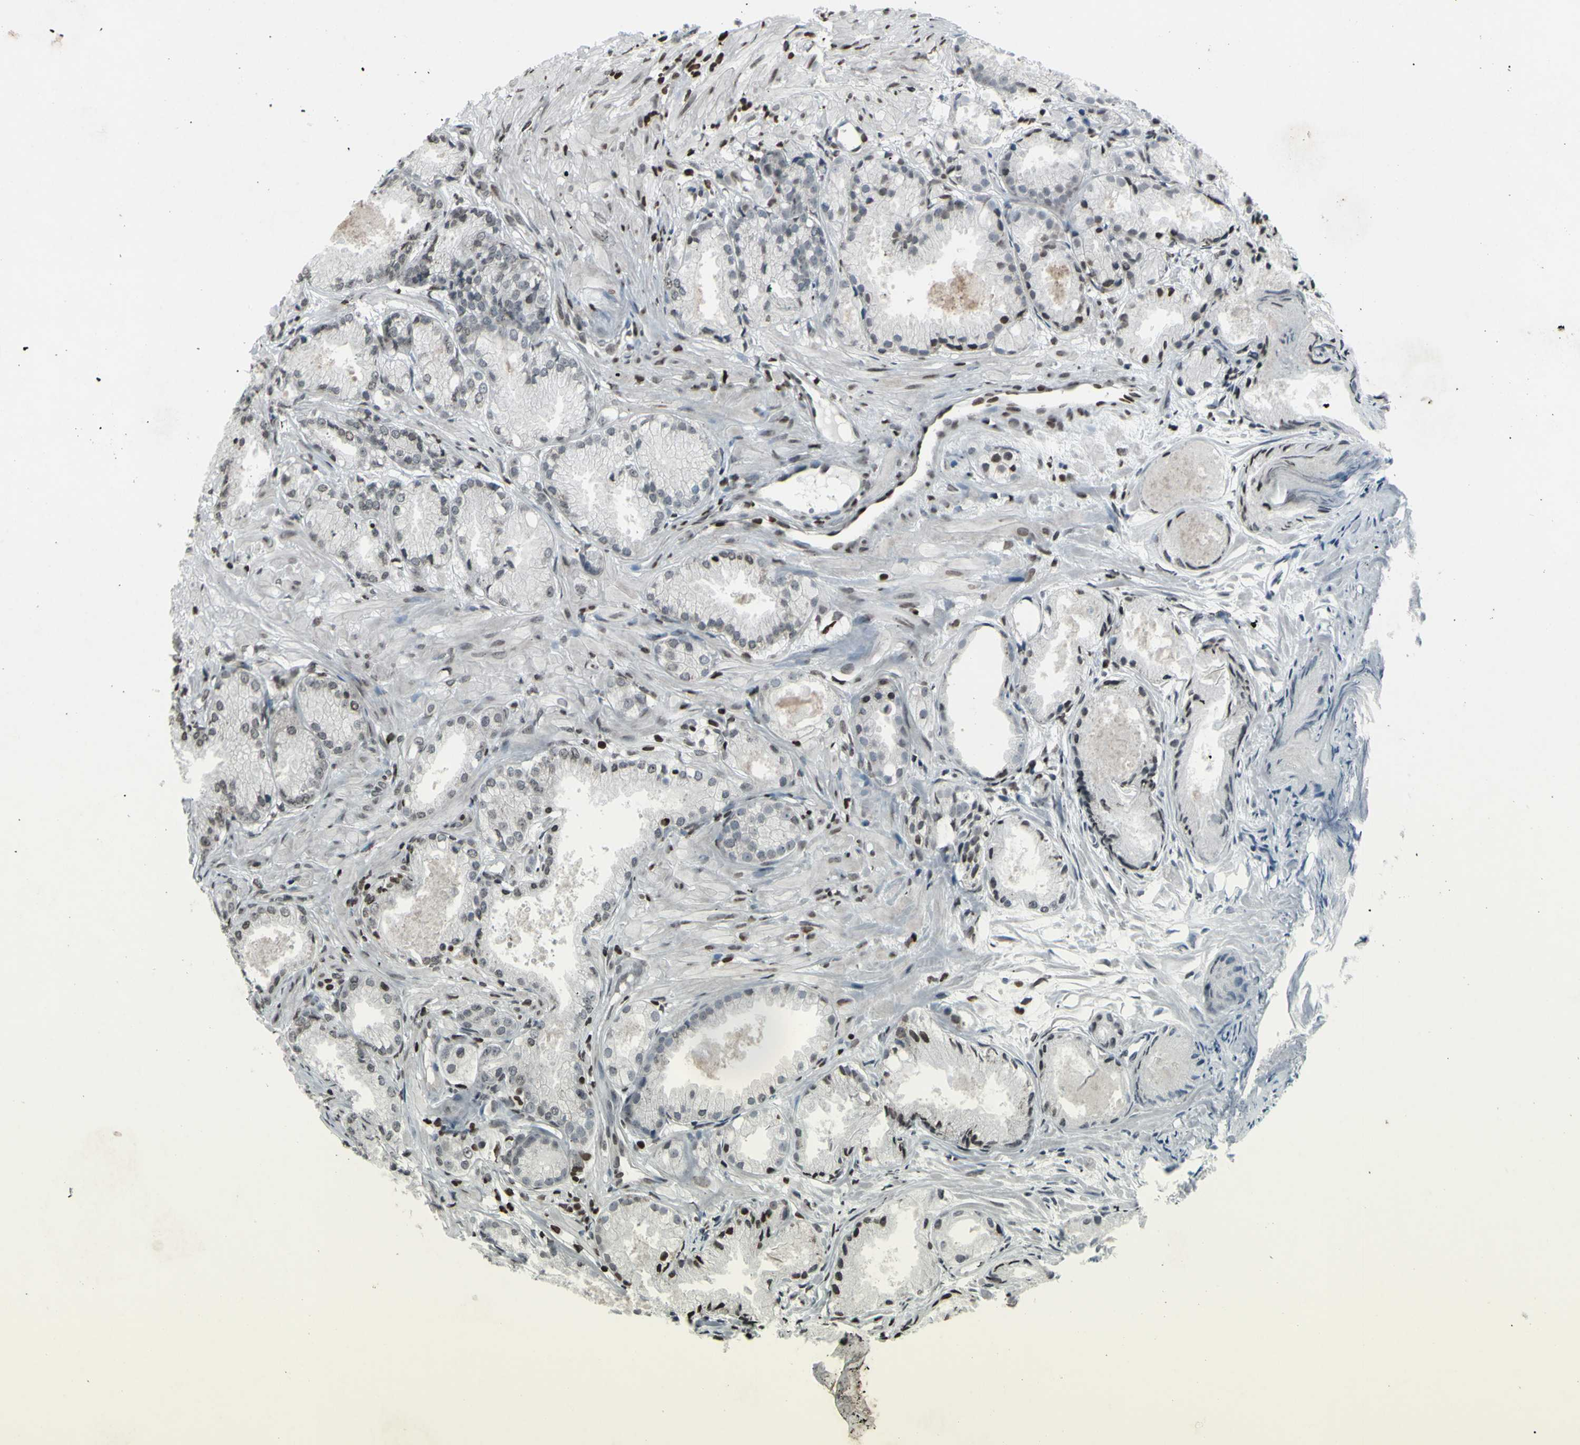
{"staining": {"intensity": "weak", "quantity": "<25%", "location": "nuclear"}, "tissue": "prostate cancer", "cell_type": "Tumor cells", "image_type": "cancer", "snomed": [{"axis": "morphology", "description": "Adenocarcinoma, Low grade"}, {"axis": "topography", "description": "Prostate"}], "caption": "Tumor cells are negative for brown protein staining in adenocarcinoma (low-grade) (prostate).", "gene": "CD79B", "patient": {"sex": "male", "age": 72}}